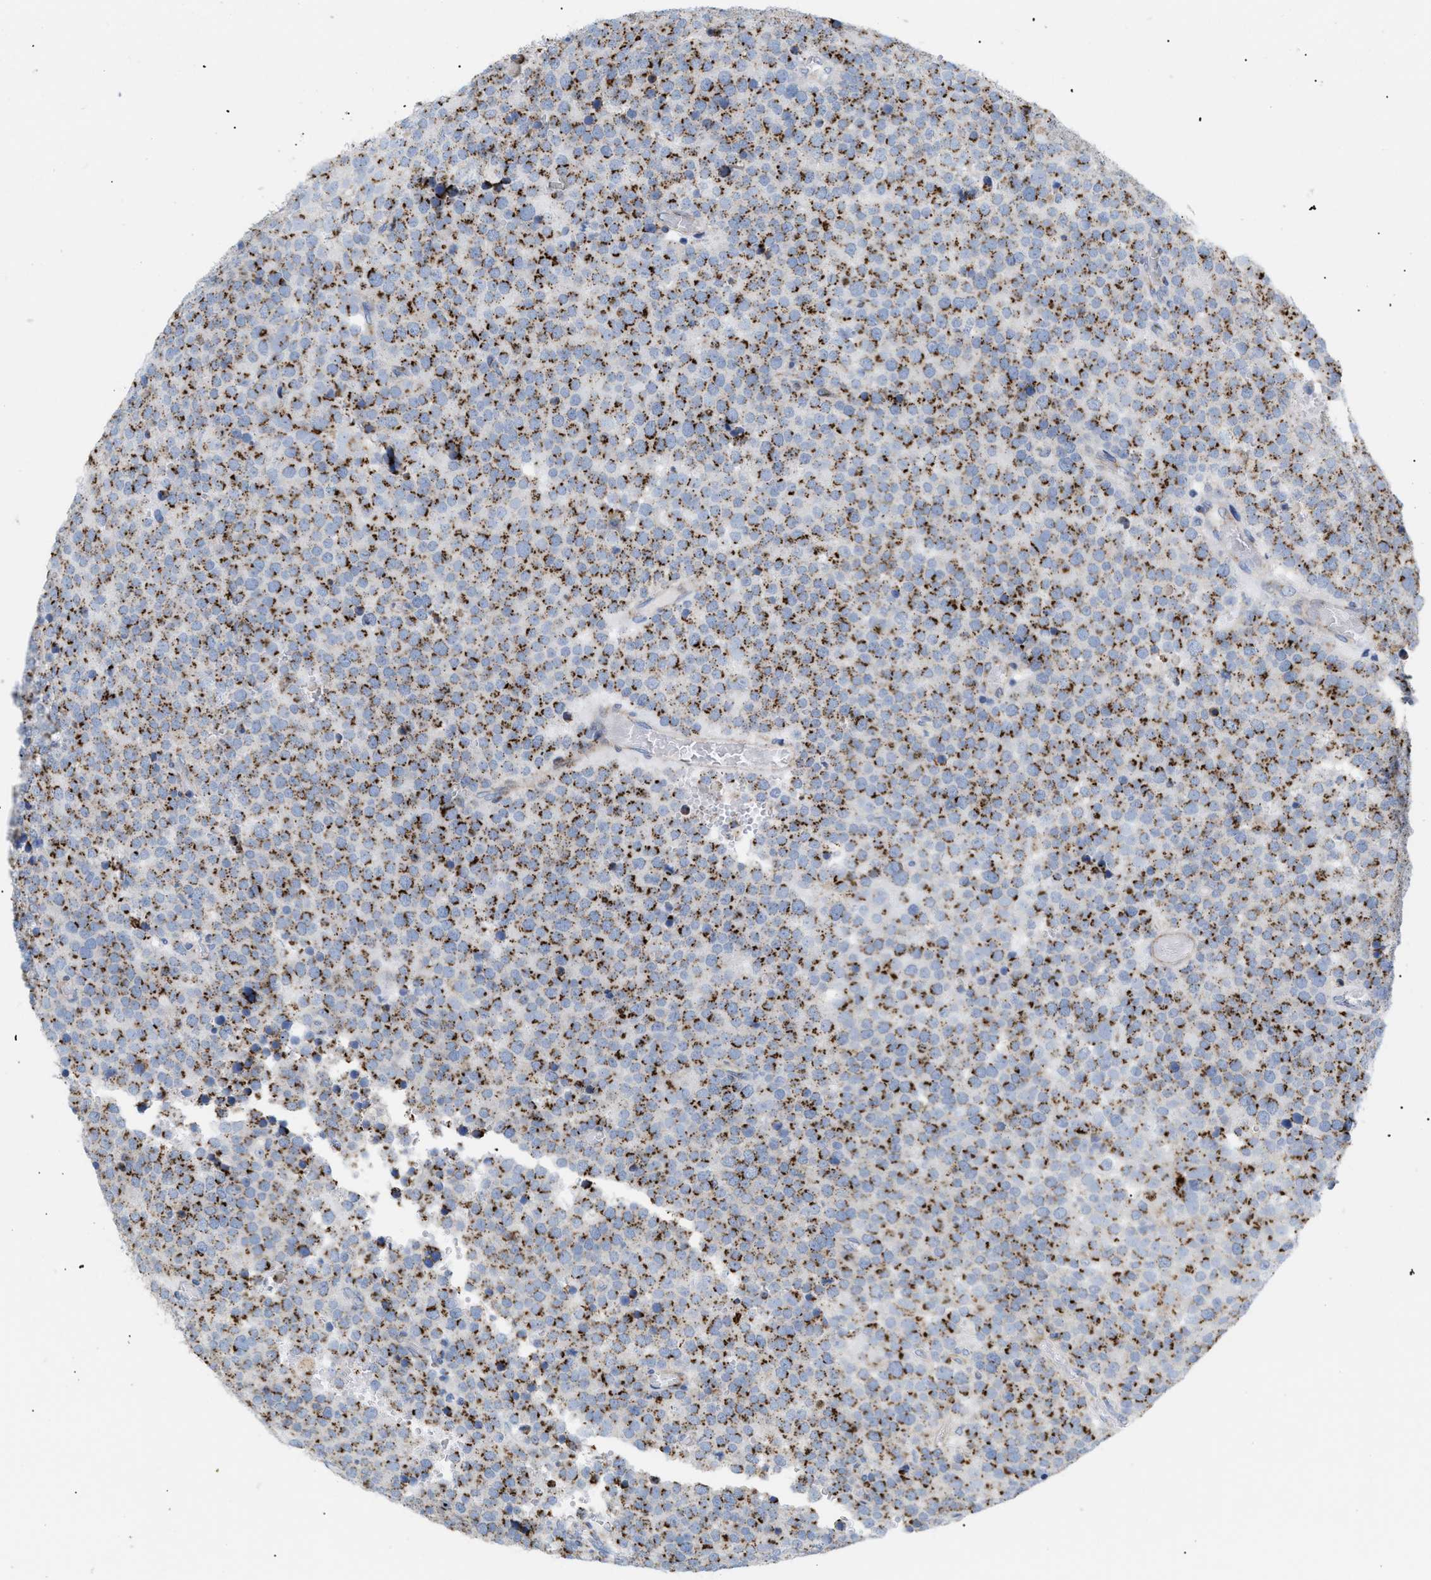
{"staining": {"intensity": "strong", "quantity": ">75%", "location": "cytoplasmic/membranous"}, "tissue": "testis cancer", "cell_type": "Tumor cells", "image_type": "cancer", "snomed": [{"axis": "morphology", "description": "Normal tissue, NOS"}, {"axis": "morphology", "description": "Seminoma, NOS"}, {"axis": "topography", "description": "Testis"}], "caption": "This photomicrograph exhibits immunohistochemistry staining of seminoma (testis), with high strong cytoplasmic/membranous positivity in approximately >75% of tumor cells.", "gene": "TMEM17", "patient": {"sex": "male", "age": 71}}